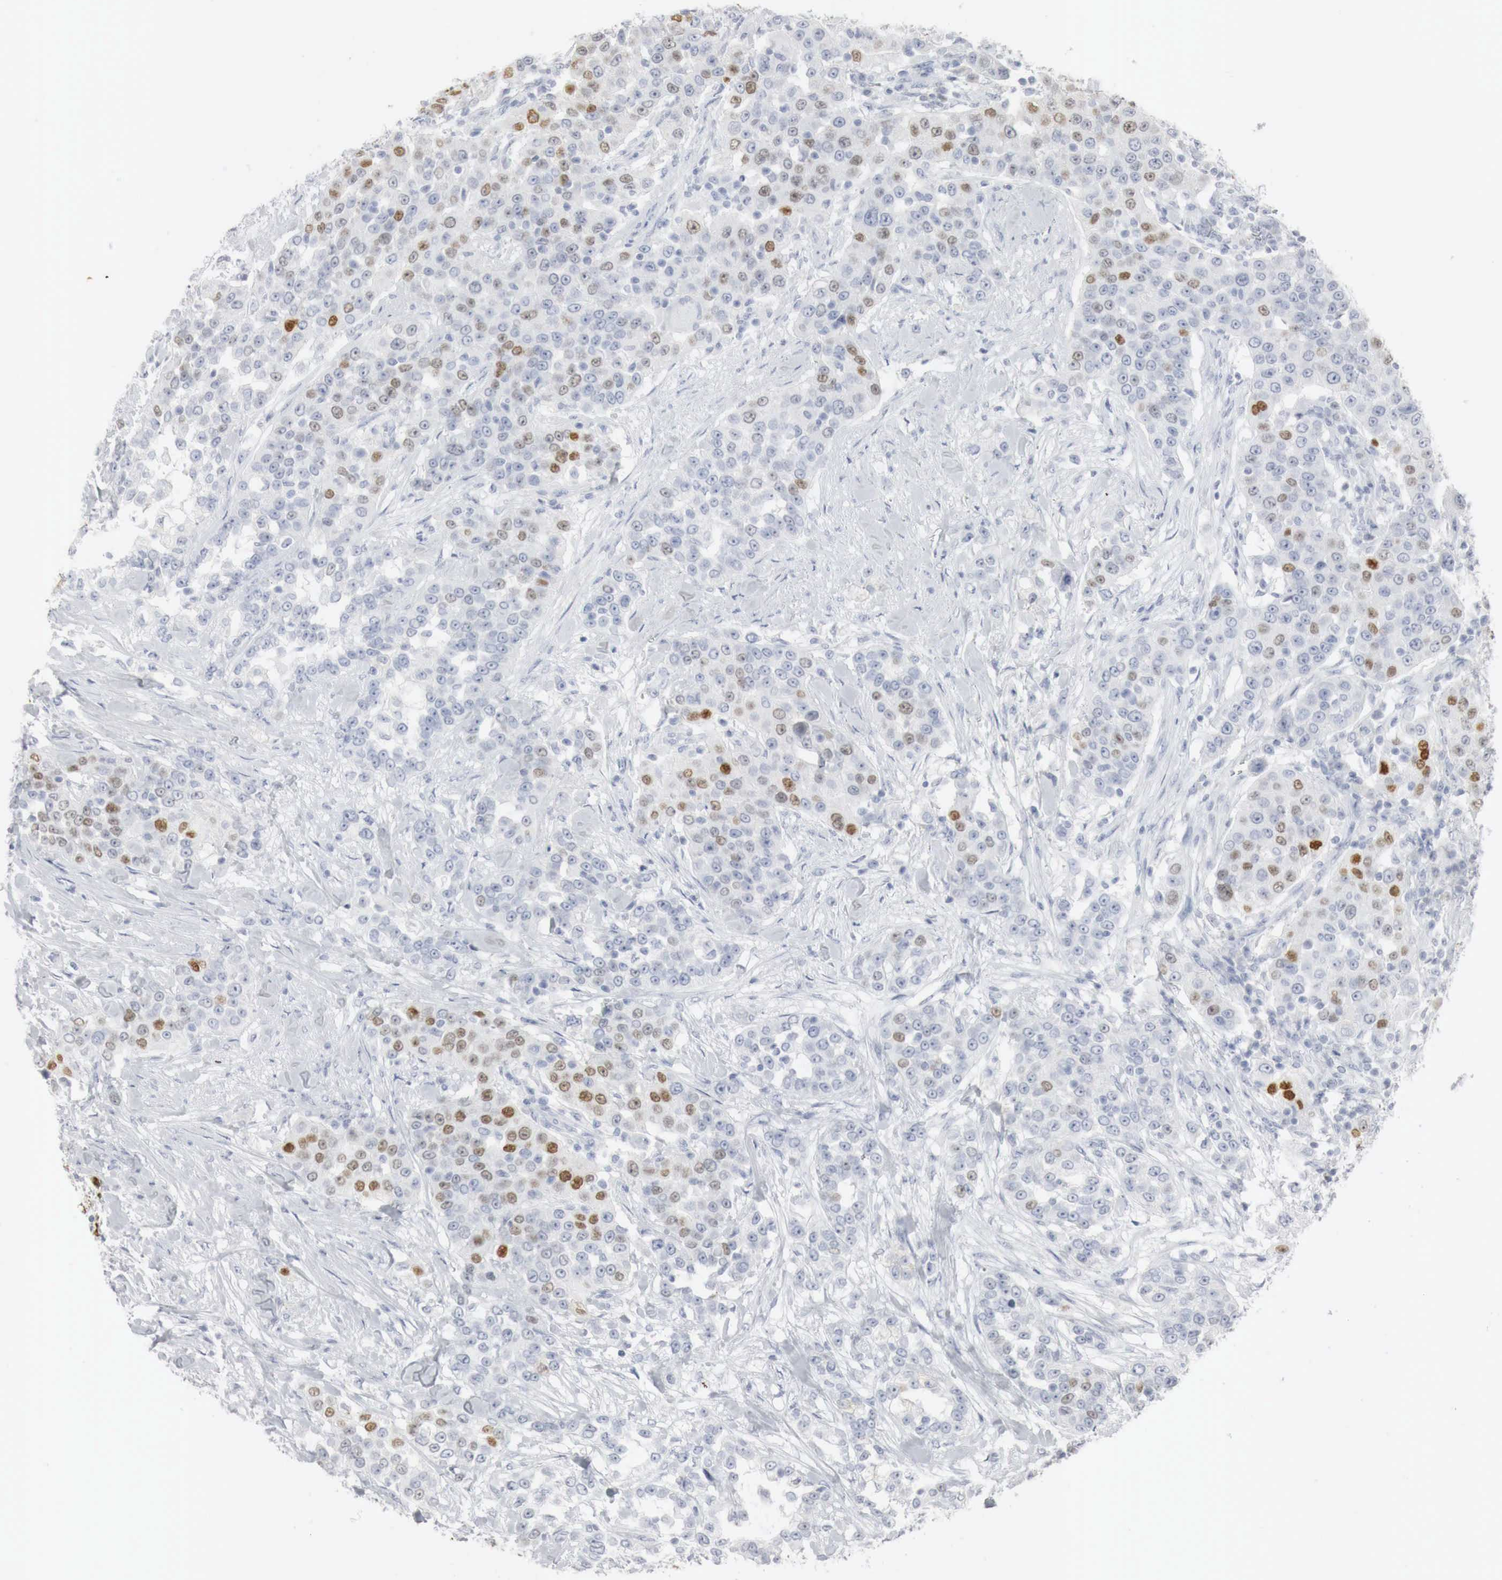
{"staining": {"intensity": "moderate", "quantity": "25%-75%", "location": "nuclear"}, "tissue": "urothelial cancer", "cell_type": "Tumor cells", "image_type": "cancer", "snomed": [{"axis": "morphology", "description": "Urothelial carcinoma, High grade"}, {"axis": "topography", "description": "Urinary bladder"}], "caption": "Moderate nuclear positivity is seen in approximately 25%-75% of tumor cells in urothelial cancer.", "gene": "TP63", "patient": {"sex": "female", "age": 80}}